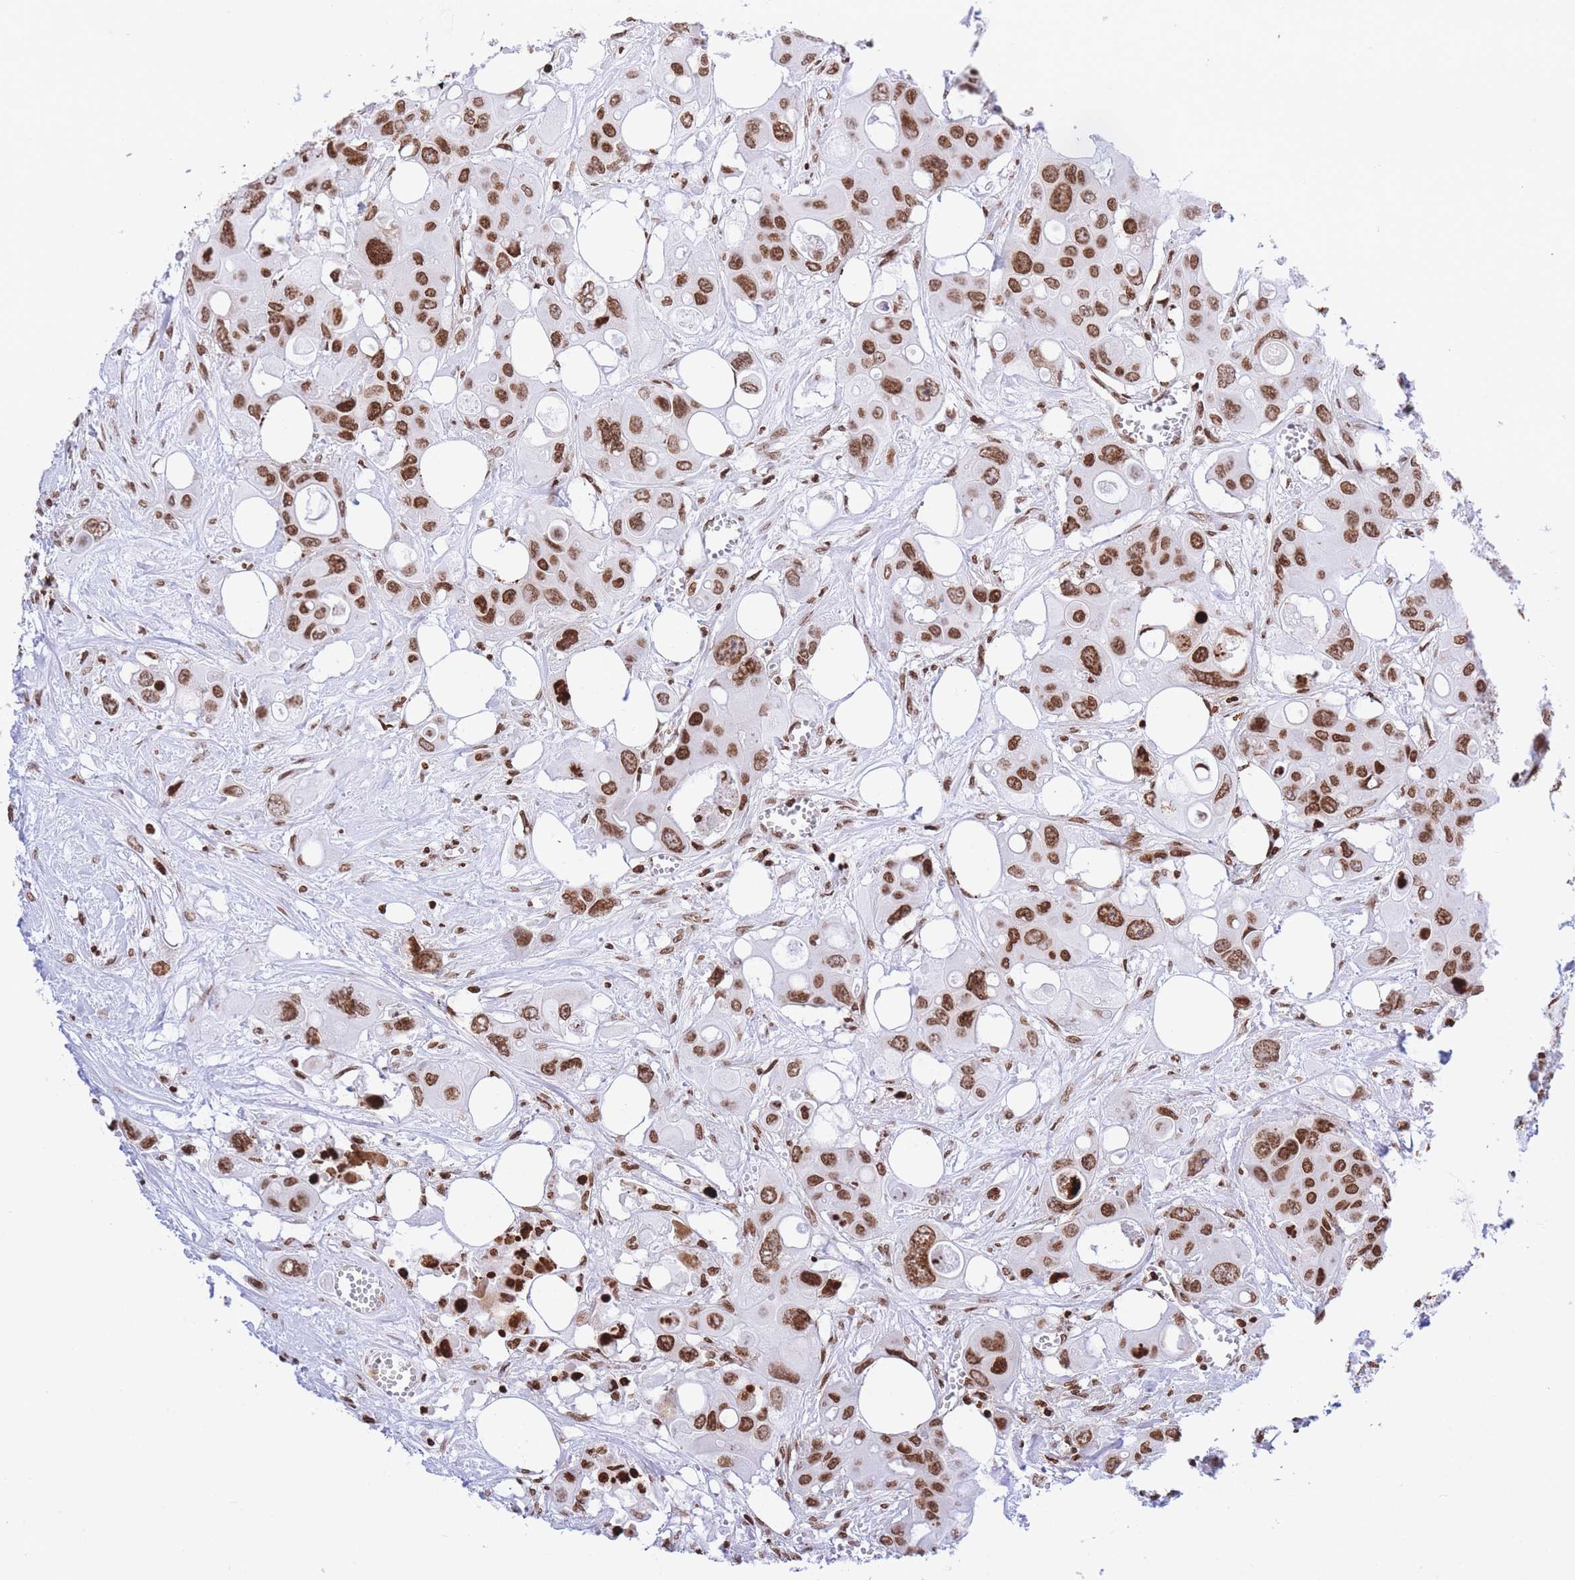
{"staining": {"intensity": "strong", "quantity": ">75%", "location": "nuclear"}, "tissue": "colorectal cancer", "cell_type": "Tumor cells", "image_type": "cancer", "snomed": [{"axis": "morphology", "description": "Adenocarcinoma, NOS"}, {"axis": "topography", "description": "Colon"}], "caption": "A histopathology image of human colorectal cancer (adenocarcinoma) stained for a protein shows strong nuclear brown staining in tumor cells.", "gene": "H2BC11", "patient": {"sex": "male", "age": 77}}